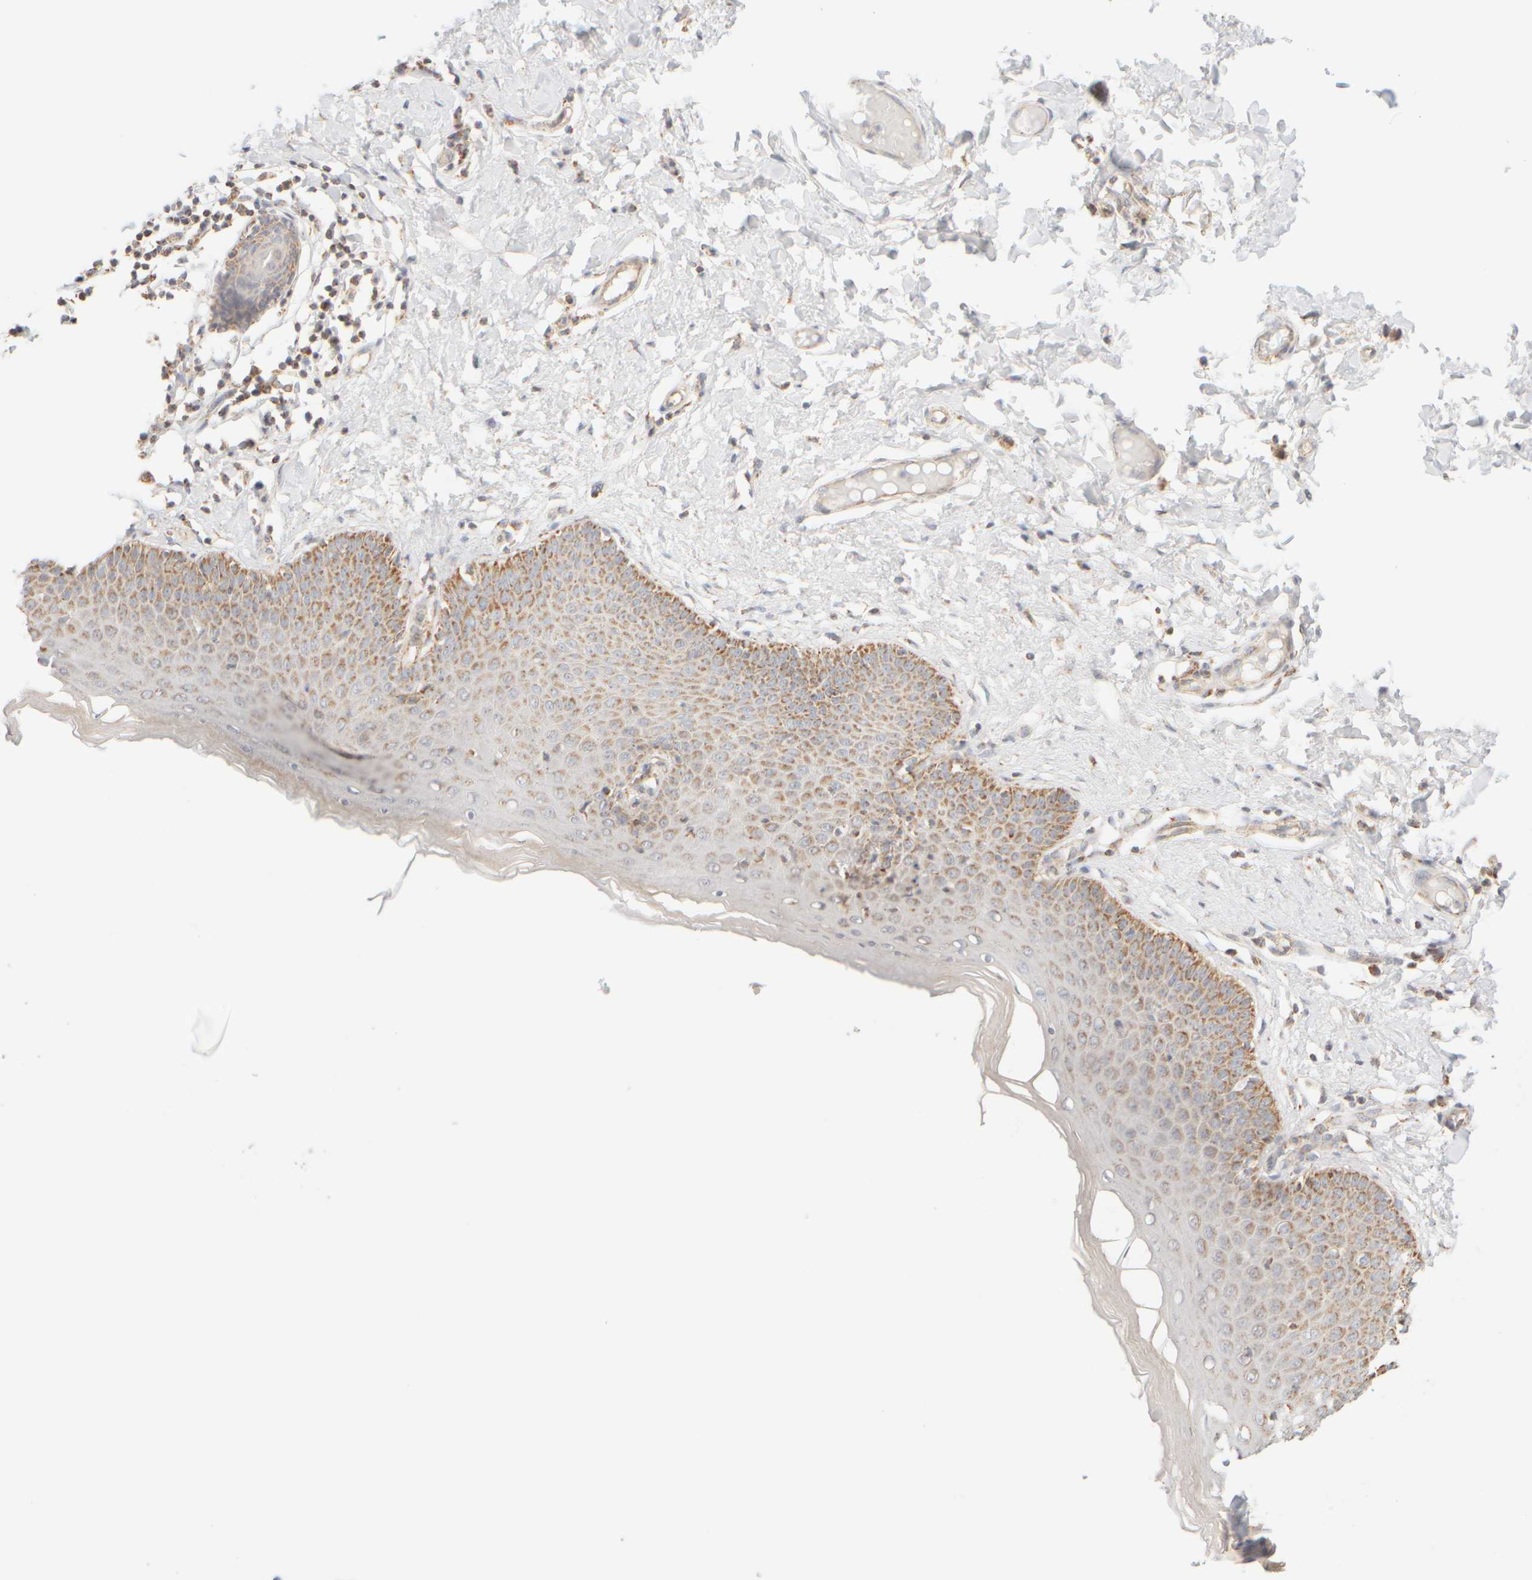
{"staining": {"intensity": "moderate", "quantity": "25%-75%", "location": "cytoplasmic/membranous"}, "tissue": "skin", "cell_type": "Epidermal cells", "image_type": "normal", "snomed": [{"axis": "morphology", "description": "Normal tissue, NOS"}, {"axis": "topography", "description": "Vulva"}], "caption": "High-power microscopy captured an immunohistochemistry (IHC) micrograph of normal skin, revealing moderate cytoplasmic/membranous staining in approximately 25%-75% of epidermal cells. Nuclei are stained in blue.", "gene": "APBB2", "patient": {"sex": "female", "age": 66}}